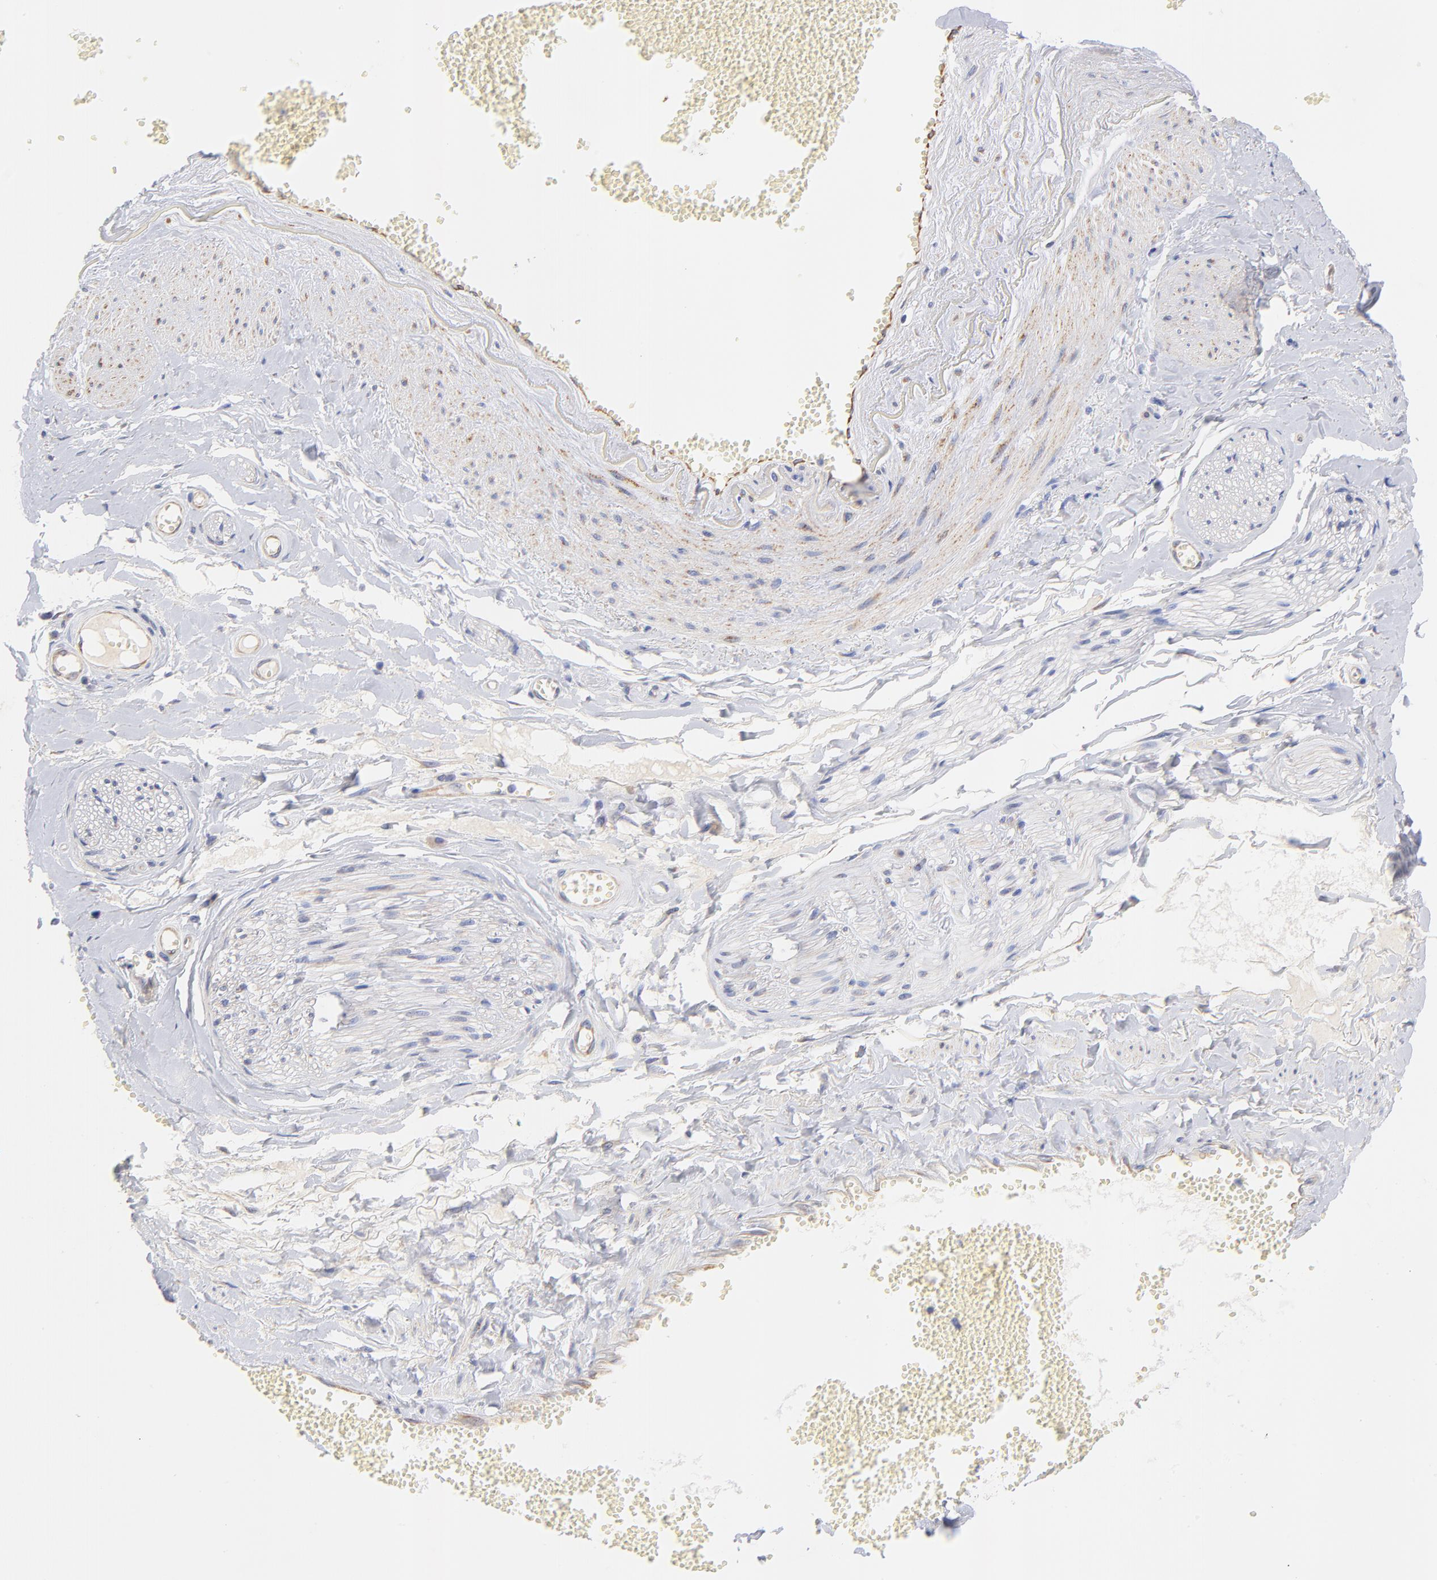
{"staining": {"intensity": "negative", "quantity": "none", "location": "none"}, "tissue": "adipose tissue", "cell_type": "Adipocytes", "image_type": "normal", "snomed": [{"axis": "morphology", "description": "Normal tissue, NOS"}, {"axis": "morphology", "description": "Inflammation, NOS"}, {"axis": "topography", "description": "Salivary gland"}, {"axis": "topography", "description": "Peripheral nerve tissue"}], "caption": "Immunohistochemical staining of unremarkable adipose tissue shows no significant expression in adipocytes.", "gene": "HS3ST1", "patient": {"sex": "female", "age": 75}}